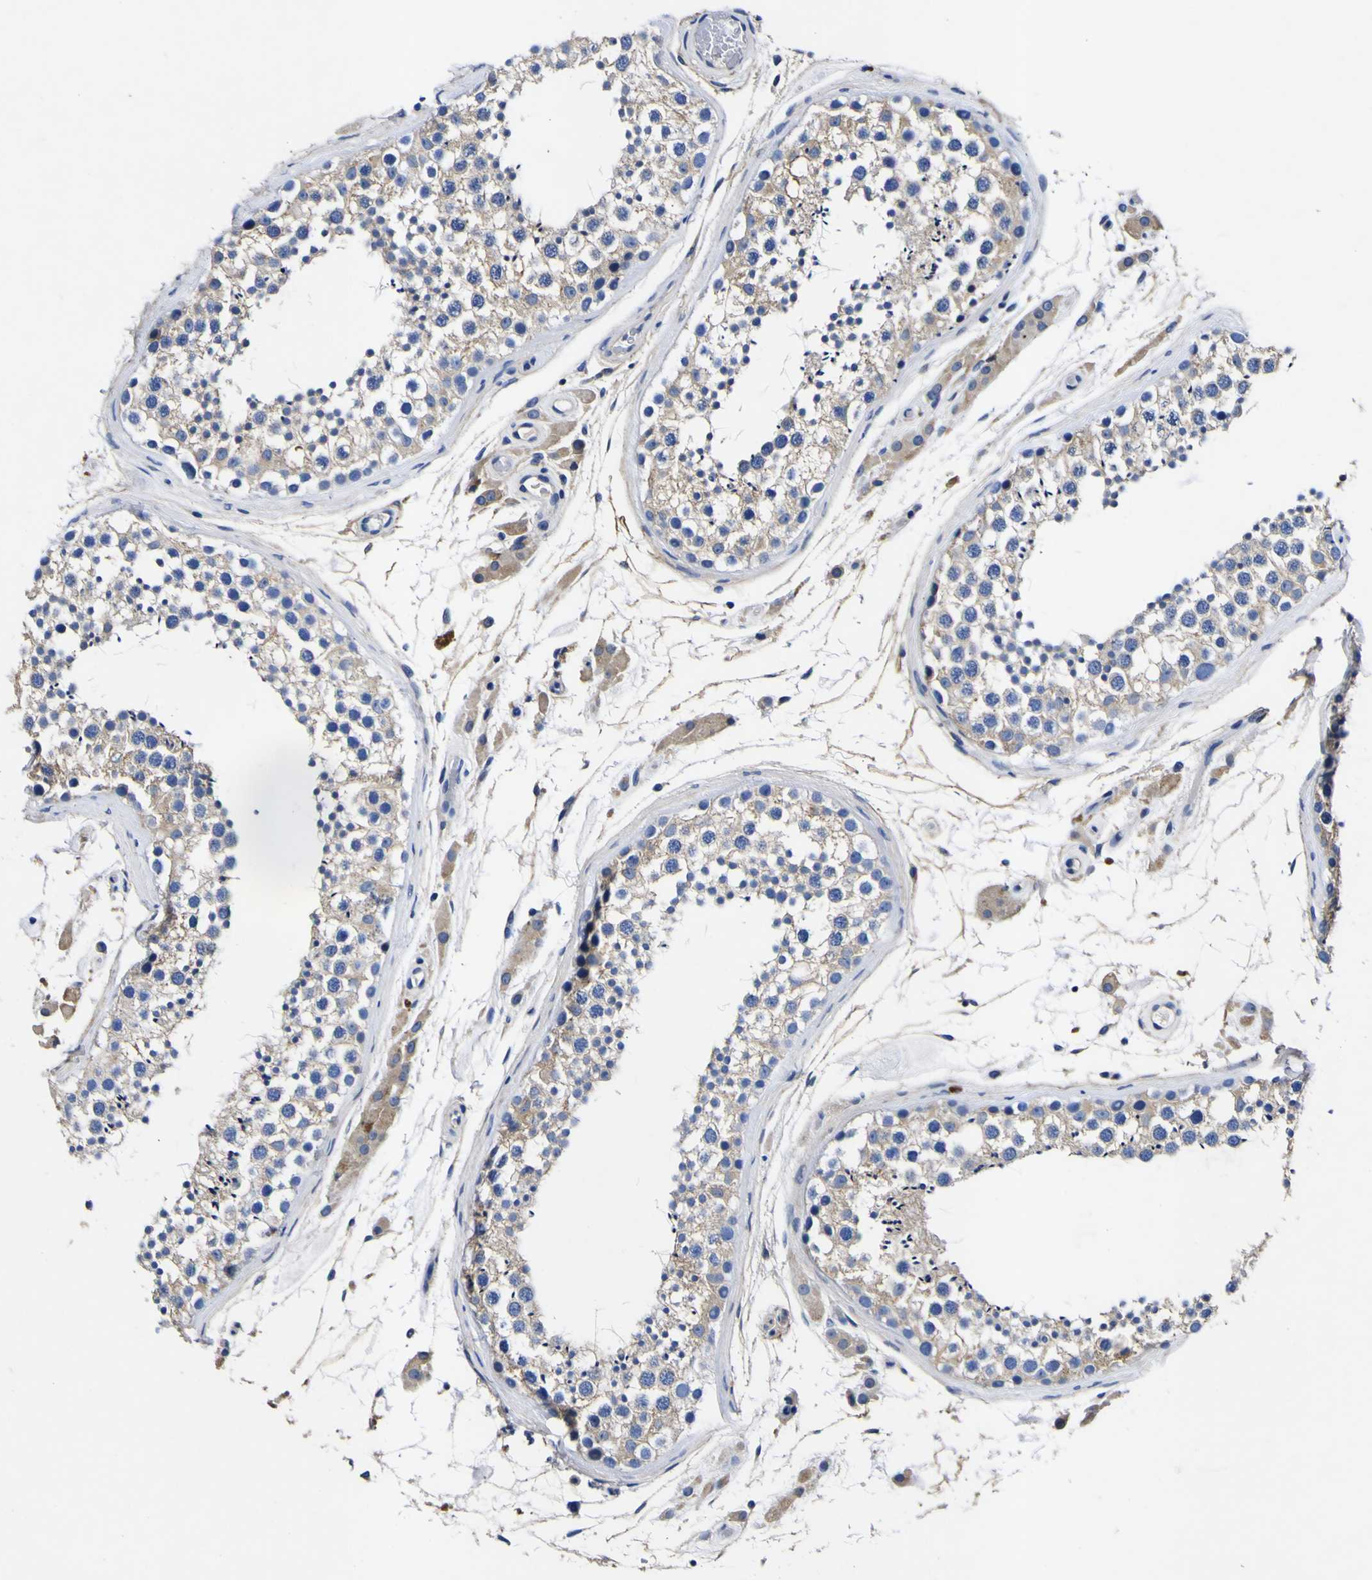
{"staining": {"intensity": "moderate", "quantity": "25%-75%", "location": "cytoplasmic/membranous"}, "tissue": "testis", "cell_type": "Cells in seminiferous ducts", "image_type": "normal", "snomed": [{"axis": "morphology", "description": "Normal tissue, NOS"}, {"axis": "topography", "description": "Testis"}], "caption": "An image showing moderate cytoplasmic/membranous expression in approximately 25%-75% of cells in seminiferous ducts in normal testis, as visualized by brown immunohistochemical staining.", "gene": "VASN", "patient": {"sex": "male", "age": 46}}